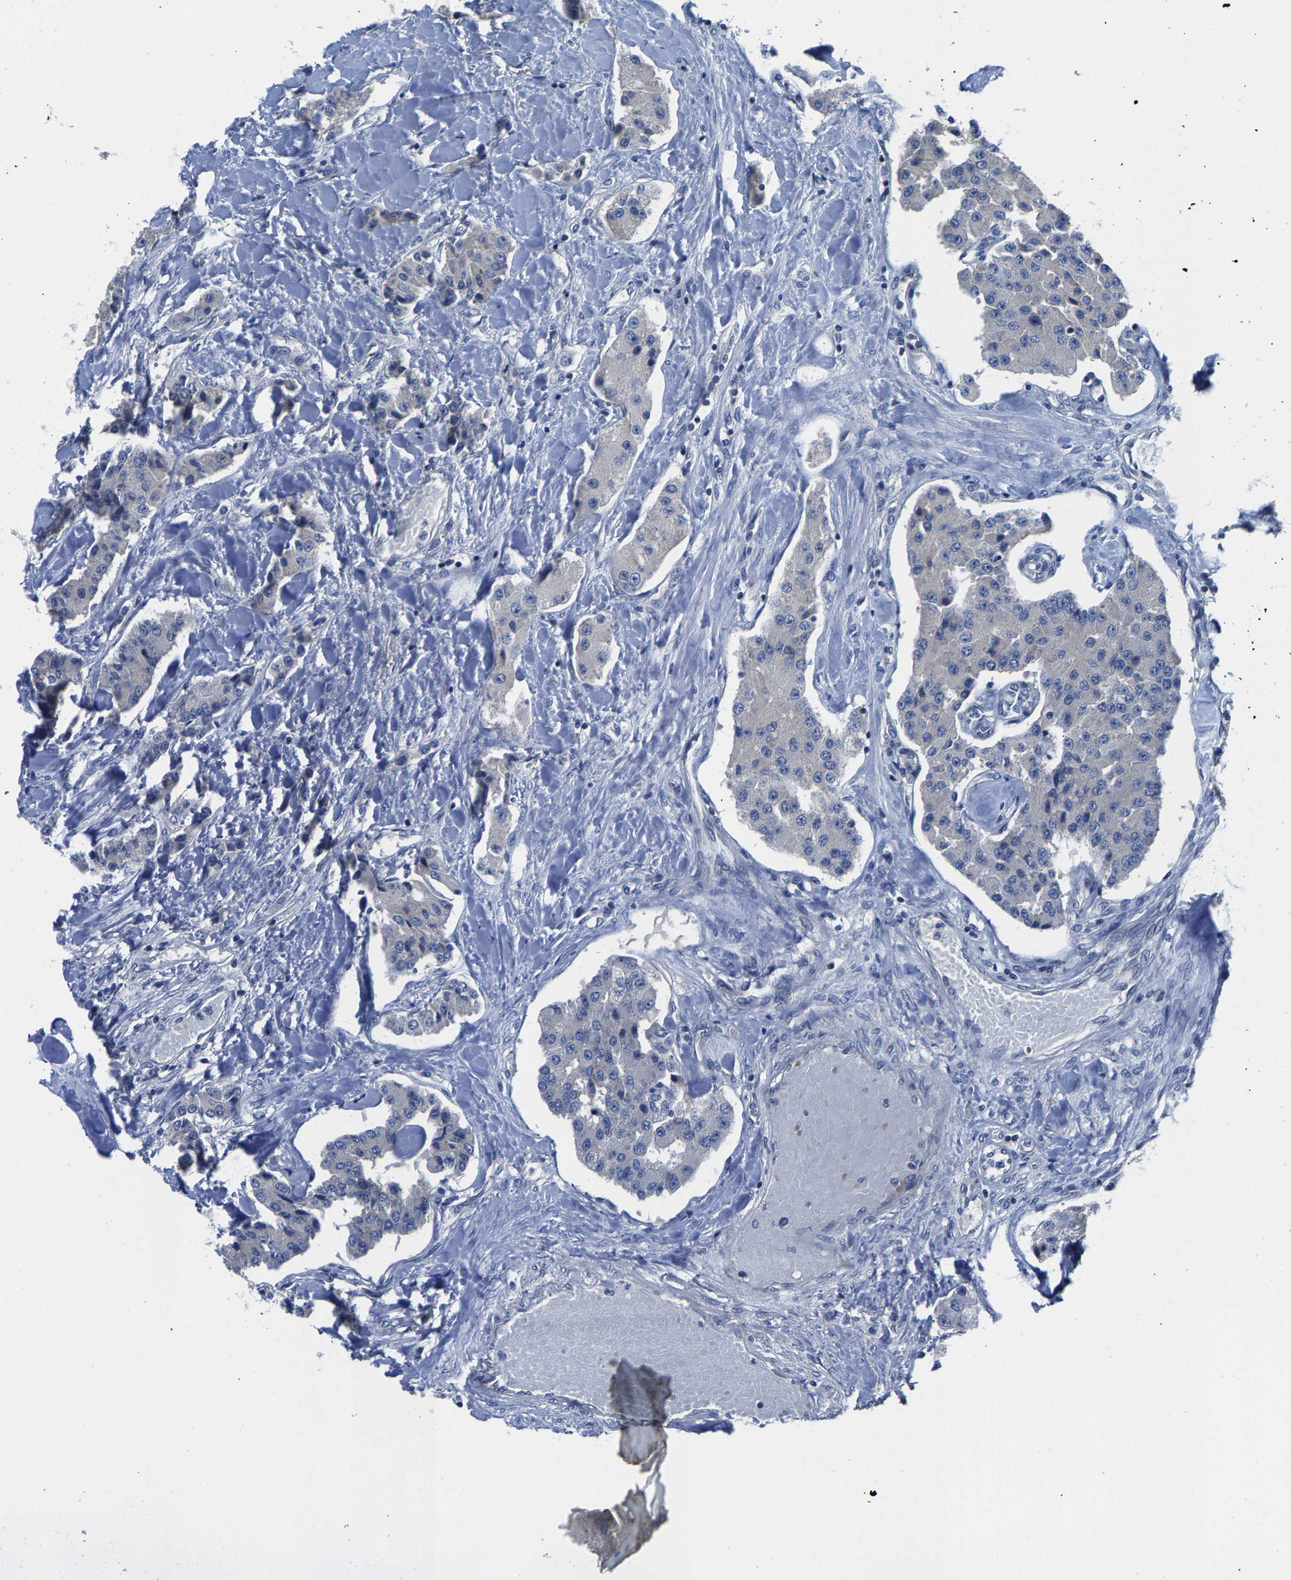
{"staining": {"intensity": "negative", "quantity": "none", "location": "none"}, "tissue": "carcinoid", "cell_type": "Tumor cells", "image_type": "cancer", "snomed": [{"axis": "morphology", "description": "Carcinoid, malignant, NOS"}, {"axis": "topography", "description": "Pancreas"}], "caption": "Immunohistochemistry image of neoplastic tissue: malignant carcinoid stained with DAB (3,3'-diaminobenzidine) shows no significant protein staining in tumor cells.", "gene": "AGBL3", "patient": {"sex": "male", "age": 41}}